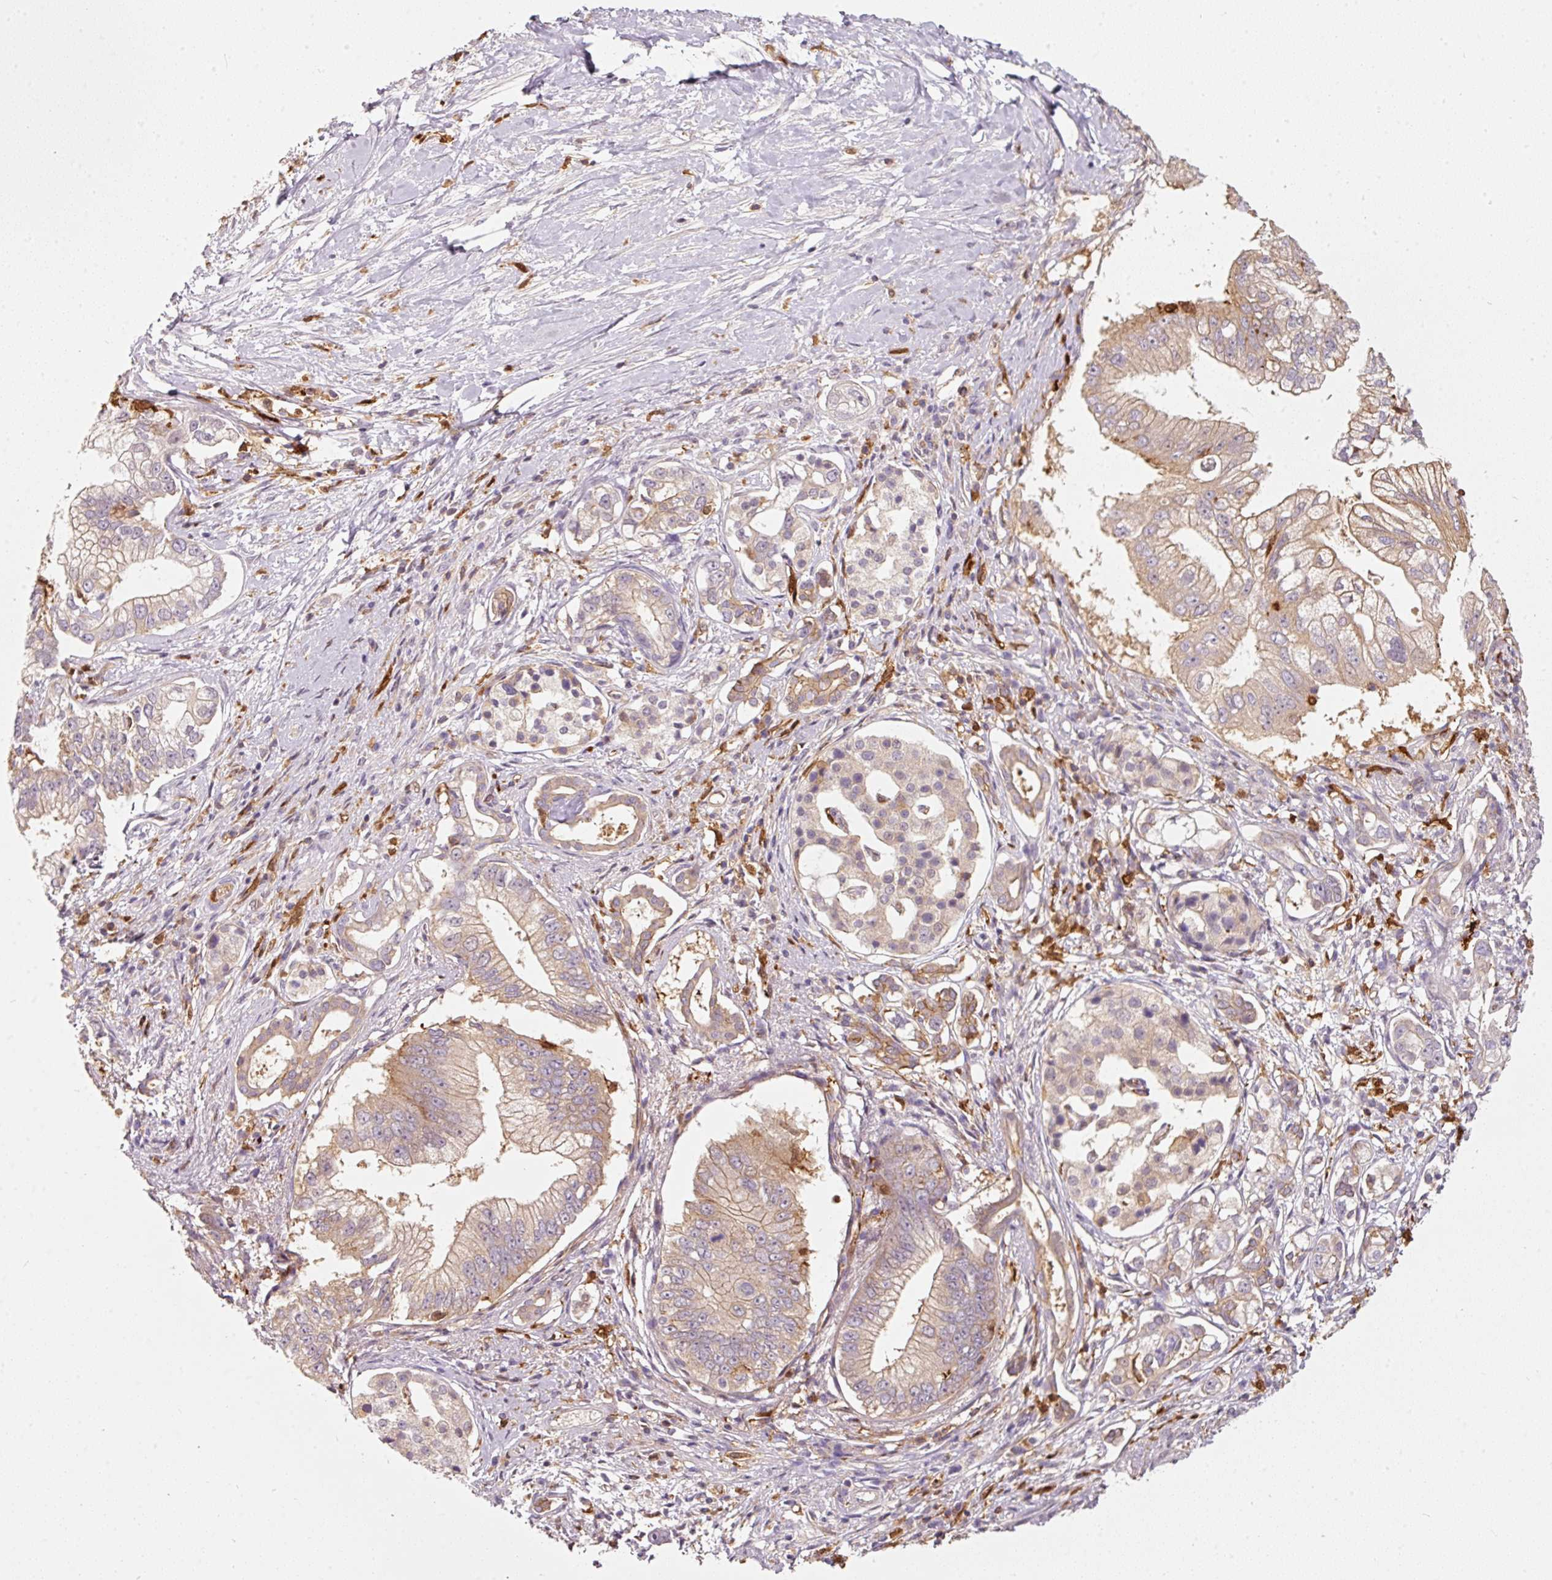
{"staining": {"intensity": "weak", "quantity": "25%-75%", "location": "cytoplasmic/membranous,nuclear"}, "tissue": "pancreatic cancer", "cell_type": "Tumor cells", "image_type": "cancer", "snomed": [{"axis": "morphology", "description": "Adenocarcinoma, NOS"}, {"axis": "topography", "description": "Pancreas"}], "caption": "This is an image of immunohistochemistry staining of pancreatic cancer, which shows weak expression in the cytoplasmic/membranous and nuclear of tumor cells.", "gene": "IQGAP2", "patient": {"sex": "male", "age": 70}}